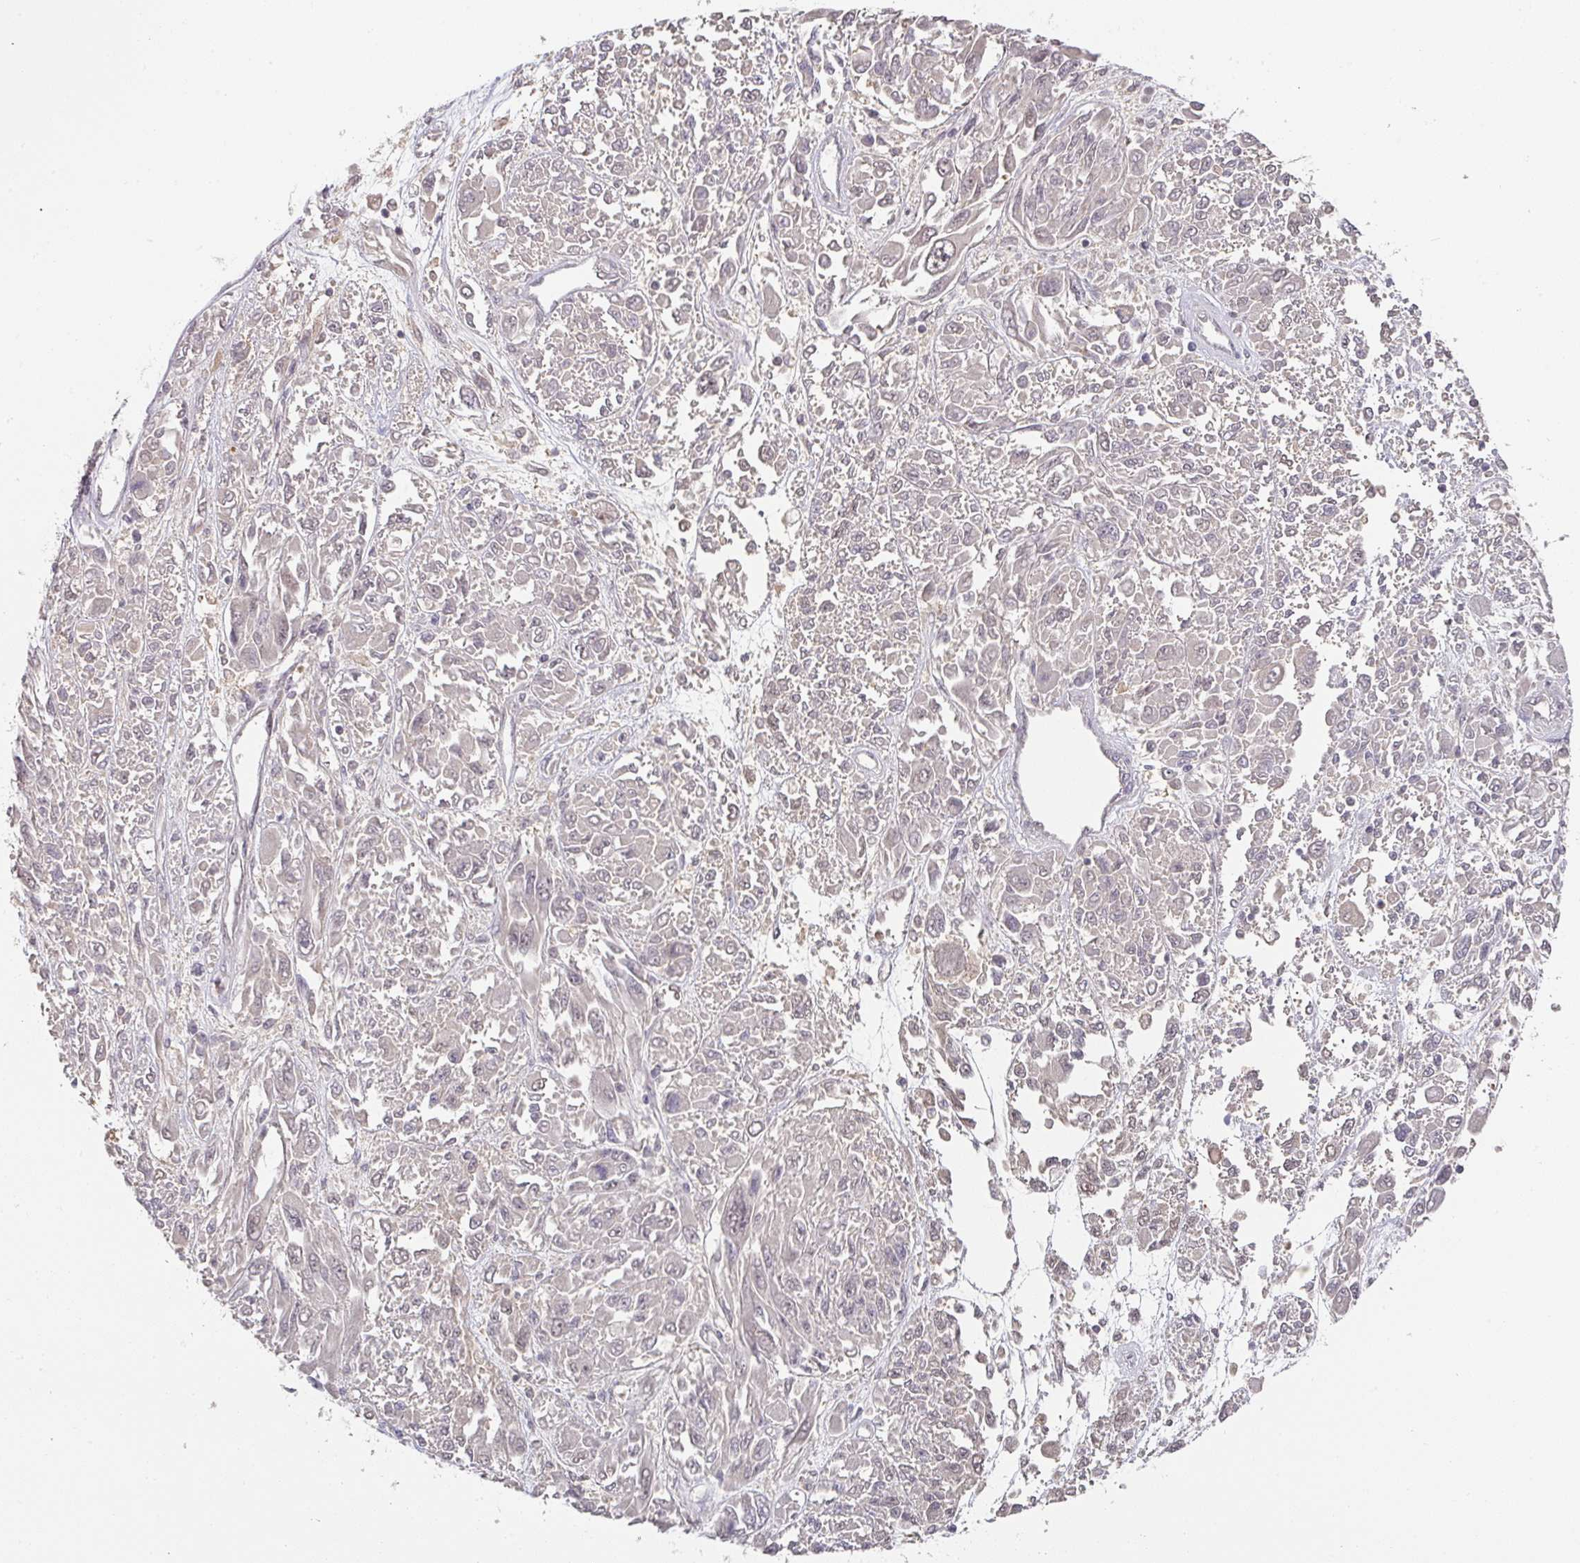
{"staining": {"intensity": "negative", "quantity": "none", "location": "none"}, "tissue": "melanoma", "cell_type": "Tumor cells", "image_type": "cancer", "snomed": [{"axis": "morphology", "description": "Malignant melanoma, NOS"}, {"axis": "topography", "description": "Skin"}], "caption": "Immunohistochemistry (IHC) histopathology image of neoplastic tissue: melanoma stained with DAB (3,3'-diaminobenzidine) reveals no significant protein positivity in tumor cells. (Immunohistochemistry (IHC), brightfield microscopy, high magnification).", "gene": "FOXN4", "patient": {"sex": "female", "age": 91}}